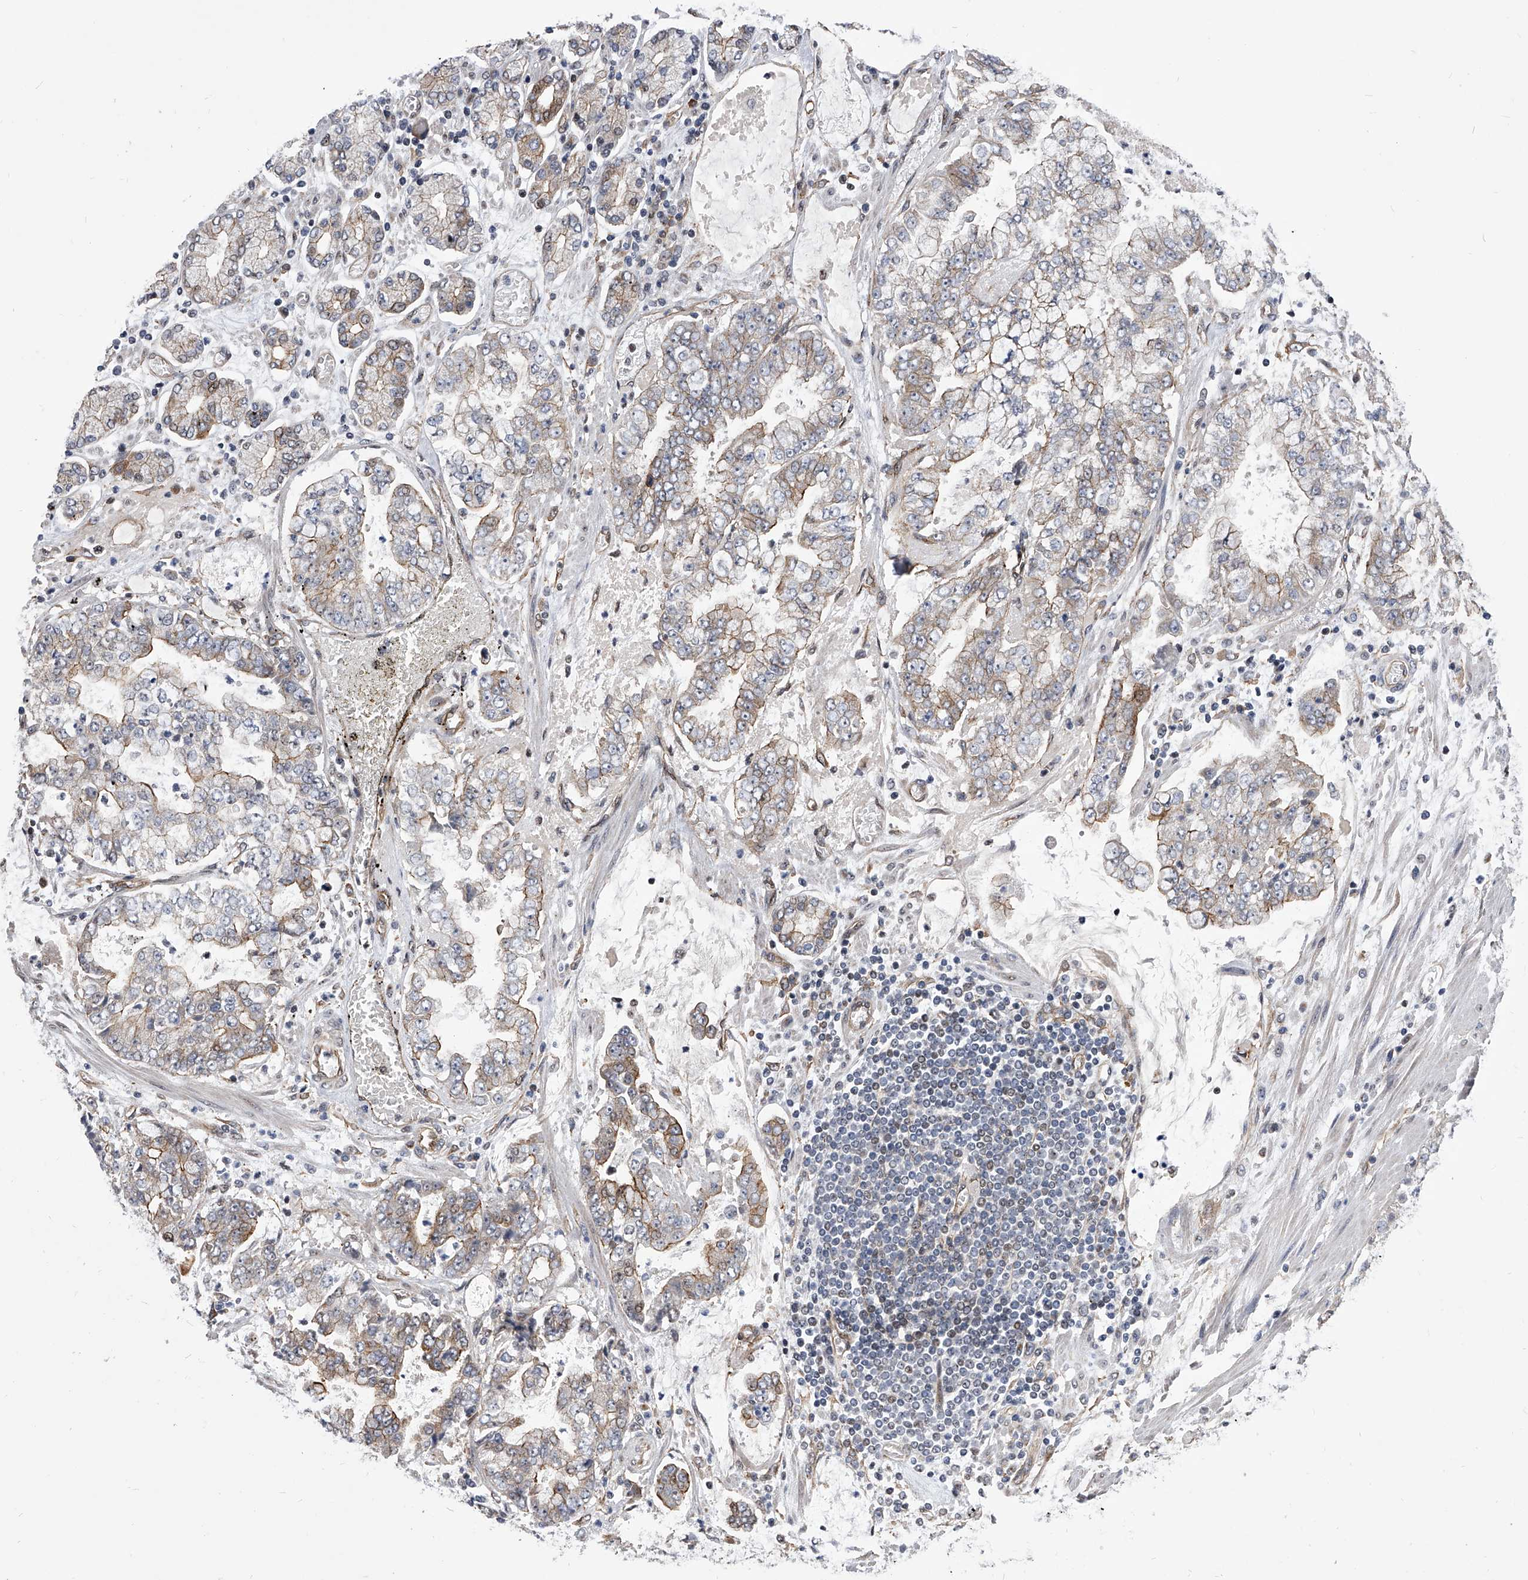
{"staining": {"intensity": "weak", "quantity": "25%-75%", "location": "cytoplasmic/membranous"}, "tissue": "stomach cancer", "cell_type": "Tumor cells", "image_type": "cancer", "snomed": [{"axis": "morphology", "description": "Adenocarcinoma, NOS"}, {"axis": "topography", "description": "Stomach"}], "caption": "Weak cytoplasmic/membranous staining for a protein is present in about 25%-75% of tumor cells of stomach cancer using immunohistochemistry.", "gene": "ZNF76", "patient": {"sex": "male", "age": 76}}